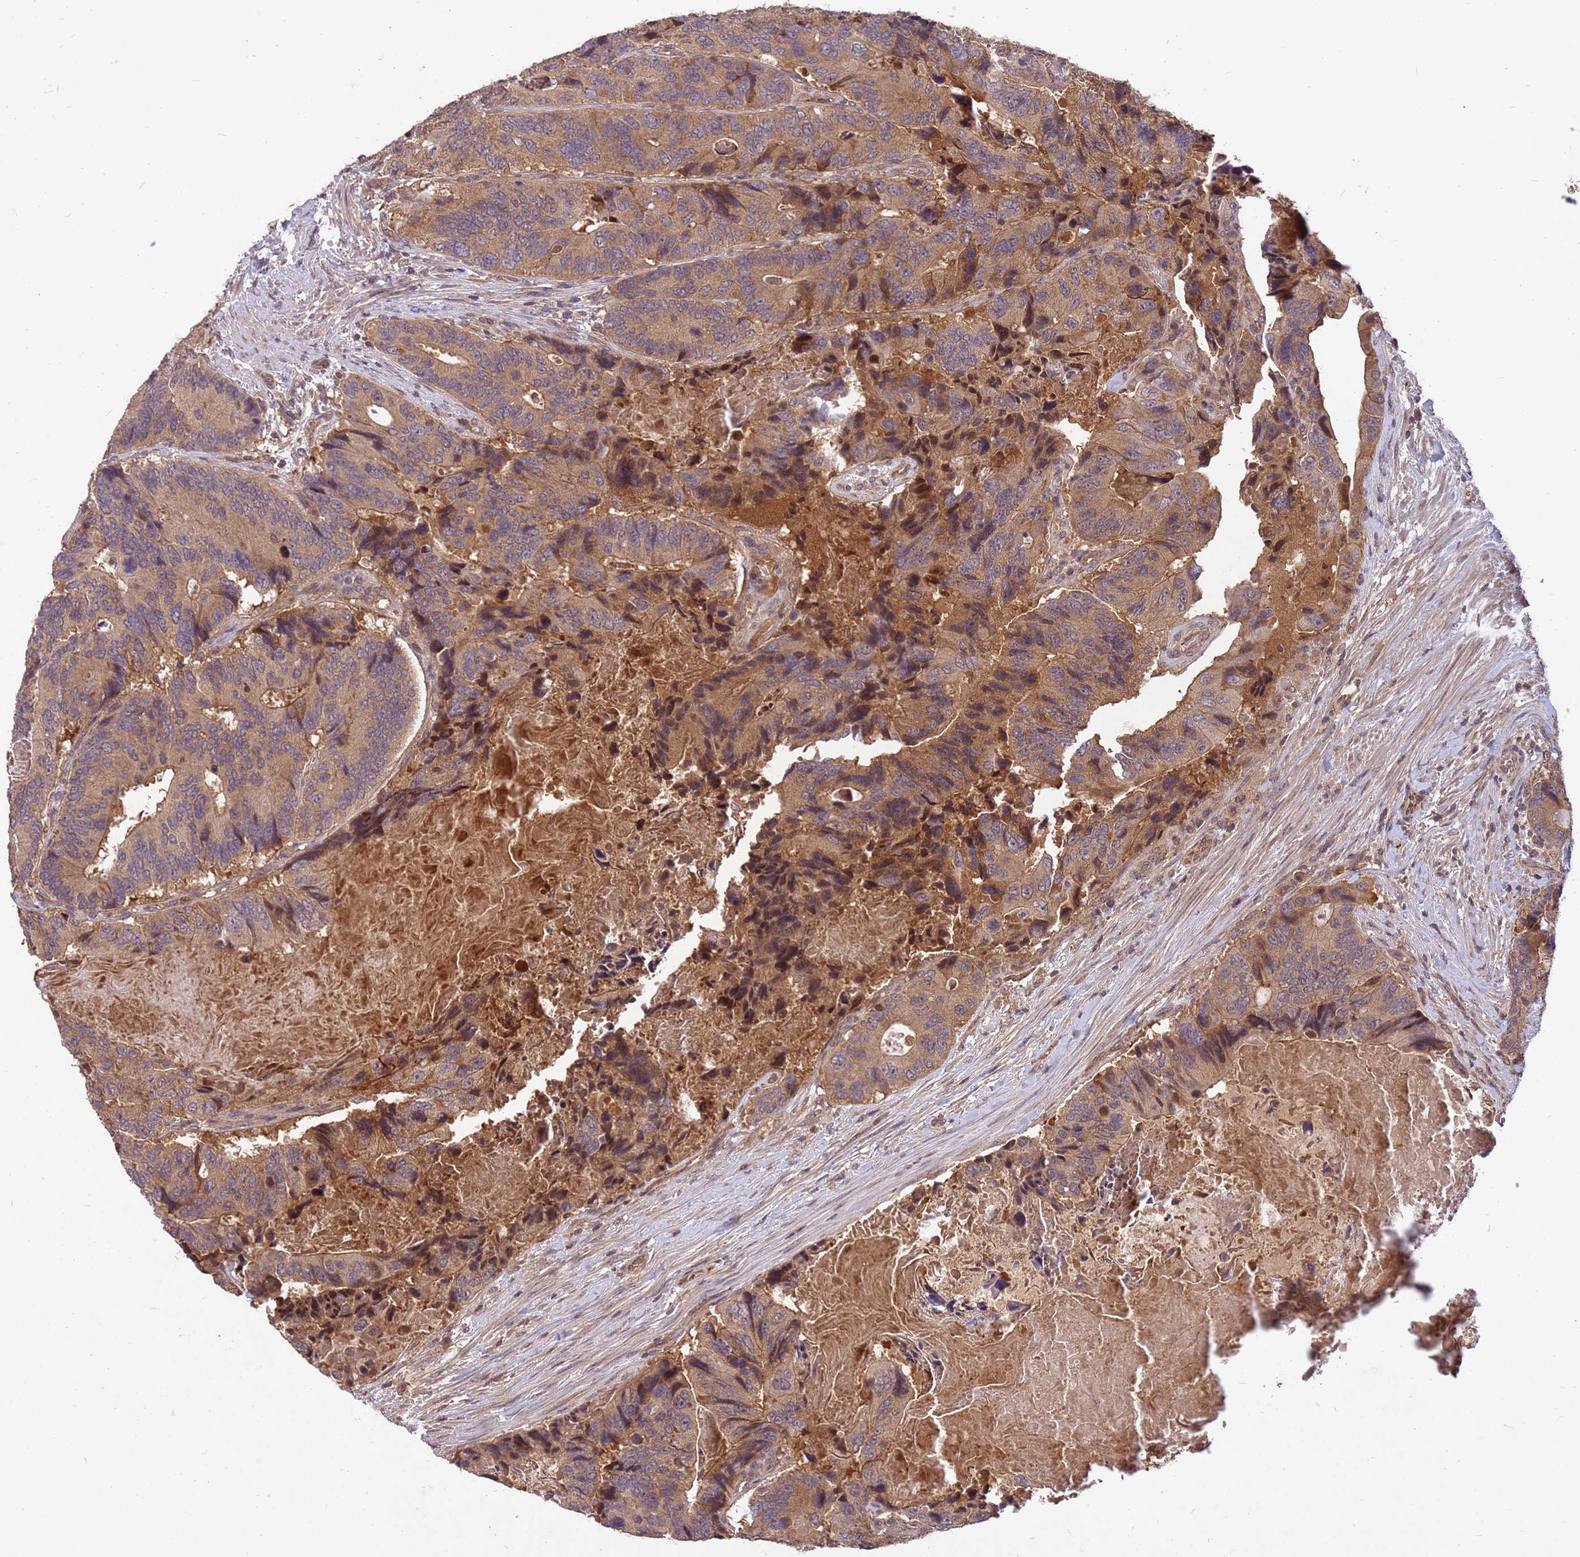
{"staining": {"intensity": "moderate", "quantity": ">75%", "location": "cytoplasmic/membranous"}, "tissue": "colorectal cancer", "cell_type": "Tumor cells", "image_type": "cancer", "snomed": [{"axis": "morphology", "description": "Adenocarcinoma, NOS"}, {"axis": "topography", "description": "Colon"}], "caption": "DAB immunohistochemical staining of human adenocarcinoma (colorectal) displays moderate cytoplasmic/membranous protein positivity in approximately >75% of tumor cells. The staining was performed using DAB to visualize the protein expression in brown, while the nuclei were stained in blue with hematoxylin (Magnification: 20x).", "gene": "PPP2CB", "patient": {"sex": "male", "age": 84}}